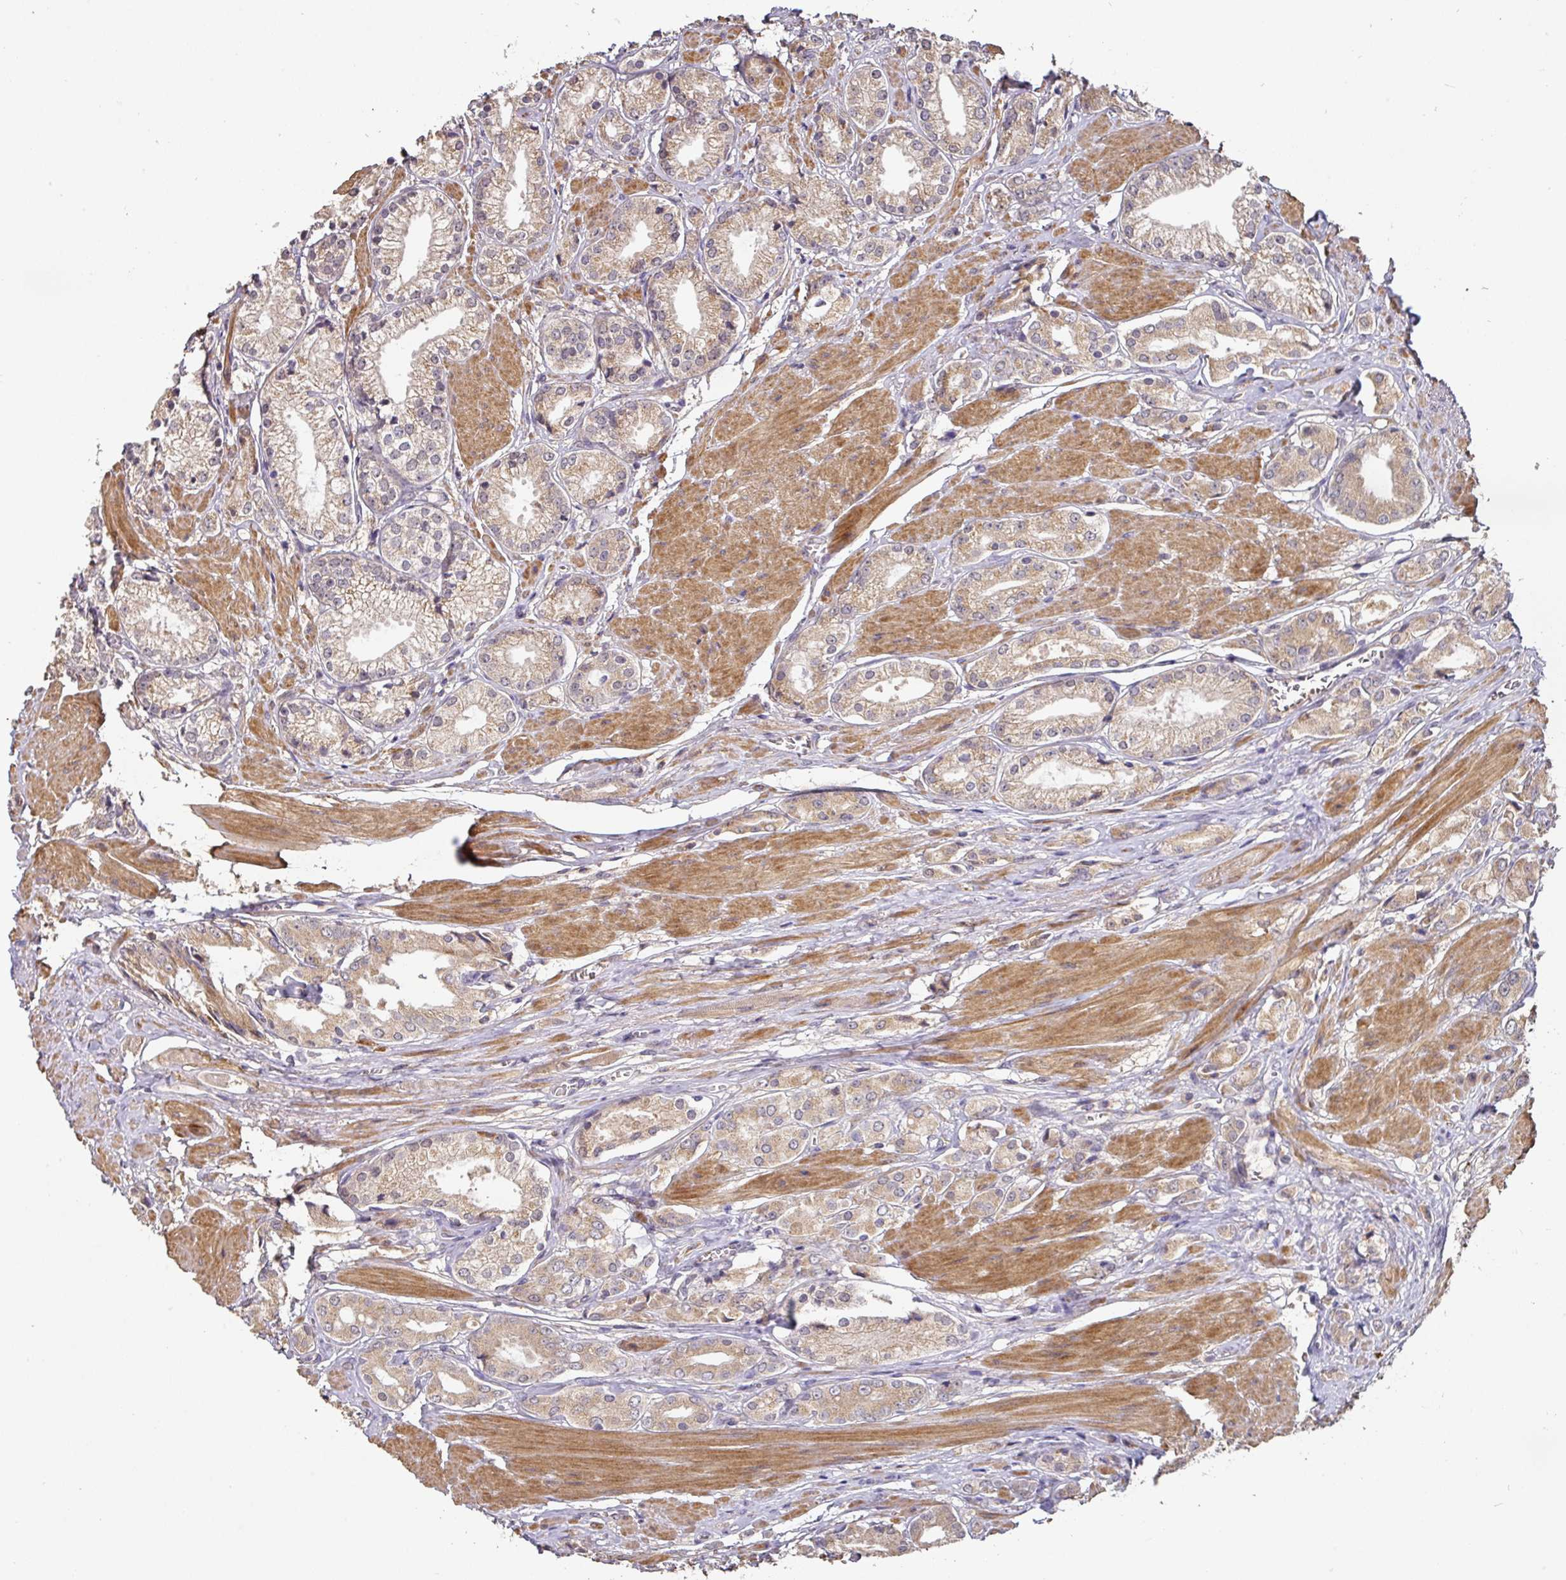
{"staining": {"intensity": "weak", "quantity": "25%-75%", "location": "cytoplasmic/membranous"}, "tissue": "prostate cancer", "cell_type": "Tumor cells", "image_type": "cancer", "snomed": [{"axis": "morphology", "description": "Adenocarcinoma, High grade"}, {"axis": "topography", "description": "Prostate and seminal vesicle, NOS"}], "caption": "Immunohistochemical staining of human prostate high-grade adenocarcinoma shows weak cytoplasmic/membranous protein staining in about 25%-75% of tumor cells.", "gene": "ACVR2B", "patient": {"sex": "male", "age": 64}}